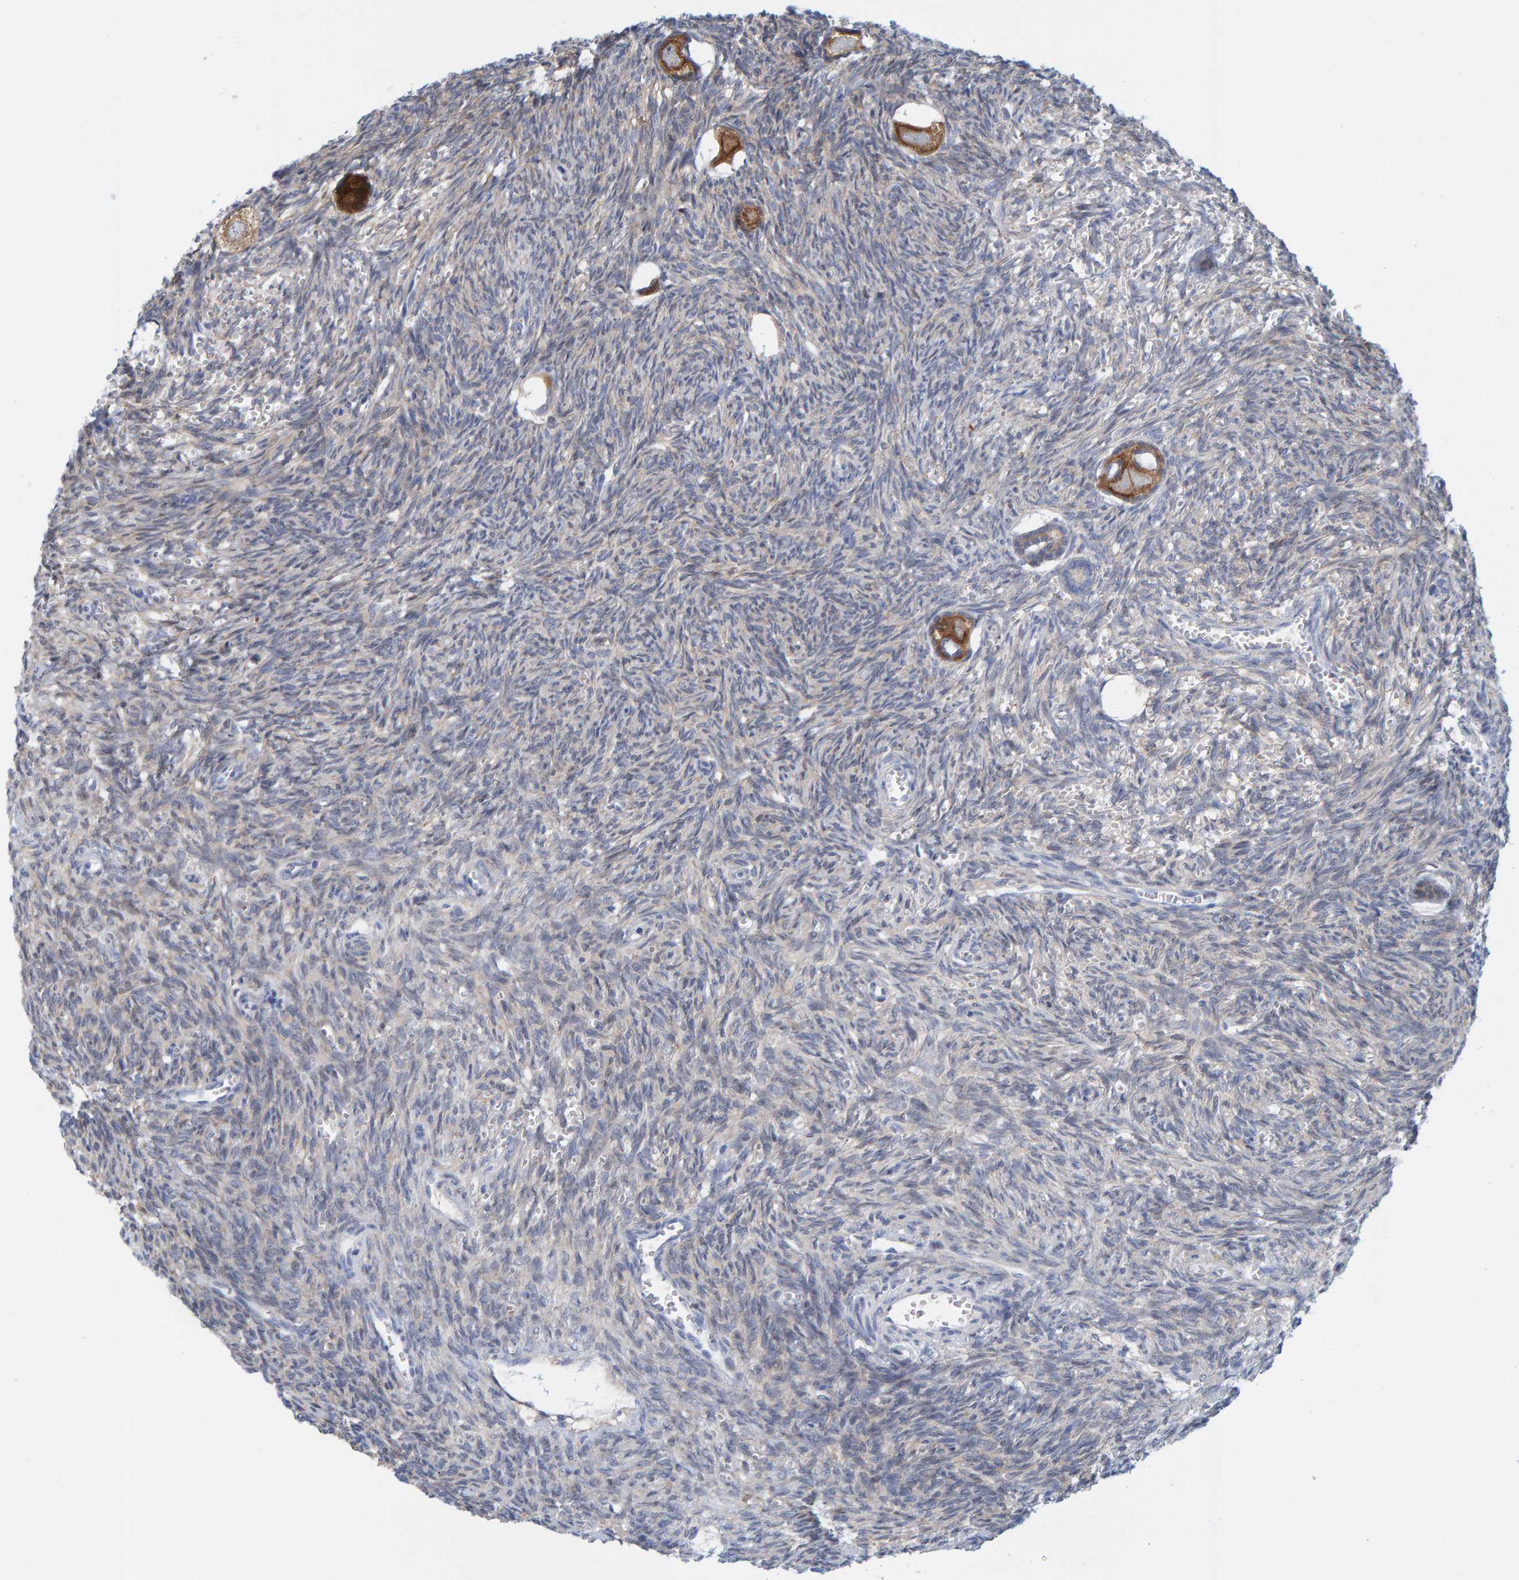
{"staining": {"intensity": "moderate", "quantity": ">75%", "location": "cytoplasmic/membranous"}, "tissue": "ovary", "cell_type": "Follicle cells", "image_type": "normal", "snomed": [{"axis": "morphology", "description": "Normal tissue, NOS"}, {"axis": "topography", "description": "Ovary"}], "caption": "Ovary stained with DAB IHC exhibits medium levels of moderate cytoplasmic/membranous expression in approximately >75% of follicle cells.", "gene": "KLHL11", "patient": {"sex": "female", "age": 27}}